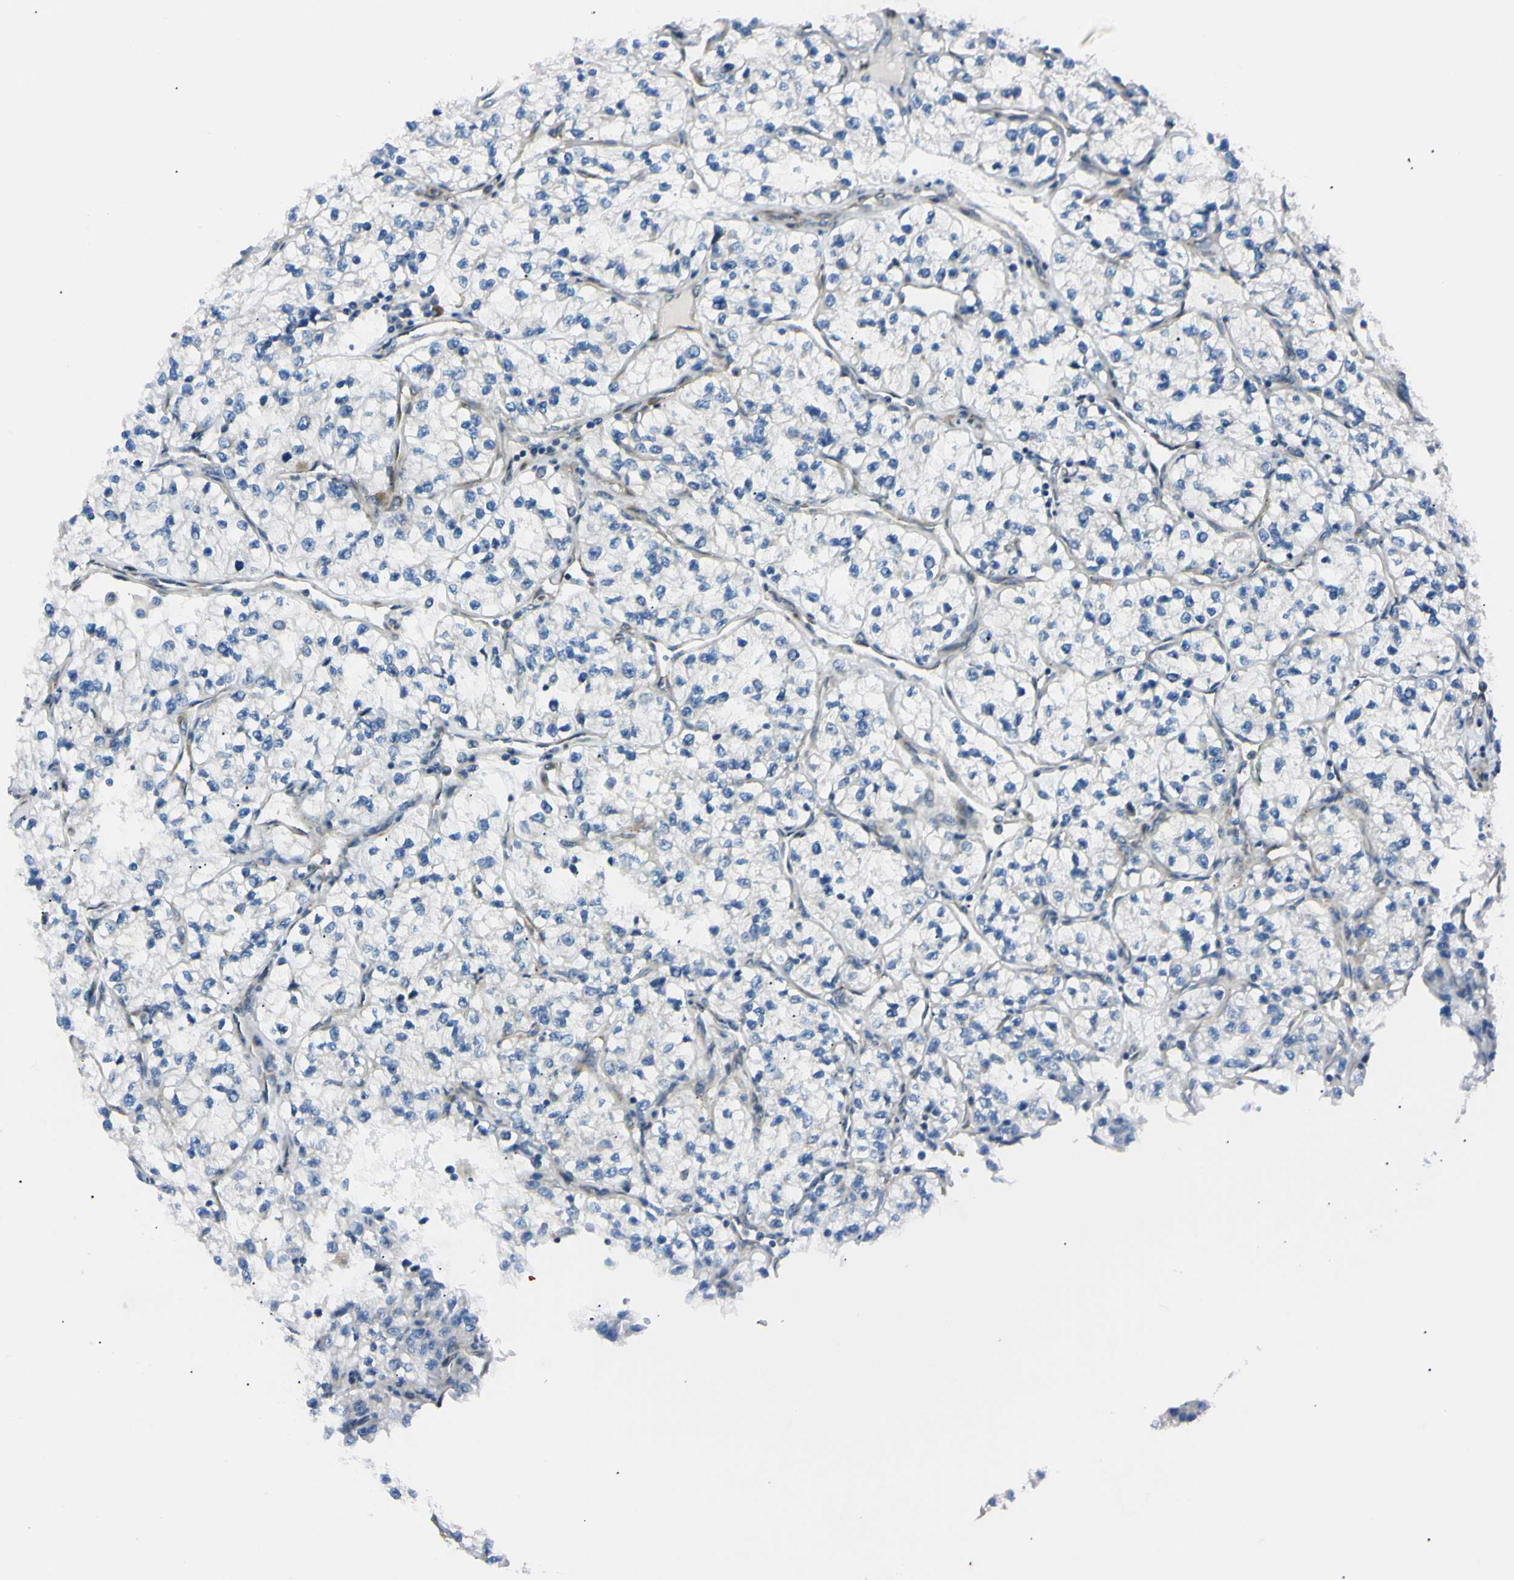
{"staining": {"intensity": "negative", "quantity": "none", "location": "none"}, "tissue": "renal cancer", "cell_type": "Tumor cells", "image_type": "cancer", "snomed": [{"axis": "morphology", "description": "Adenocarcinoma, NOS"}, {"axis": "topography", "description": "Kidney"}], "caption": "Renal cancer was stained to show a protein in brown. There is no significant staining in tumor cells.", "gene": "IER3IP1", "patient": {"sex": "female", "age": 57}}